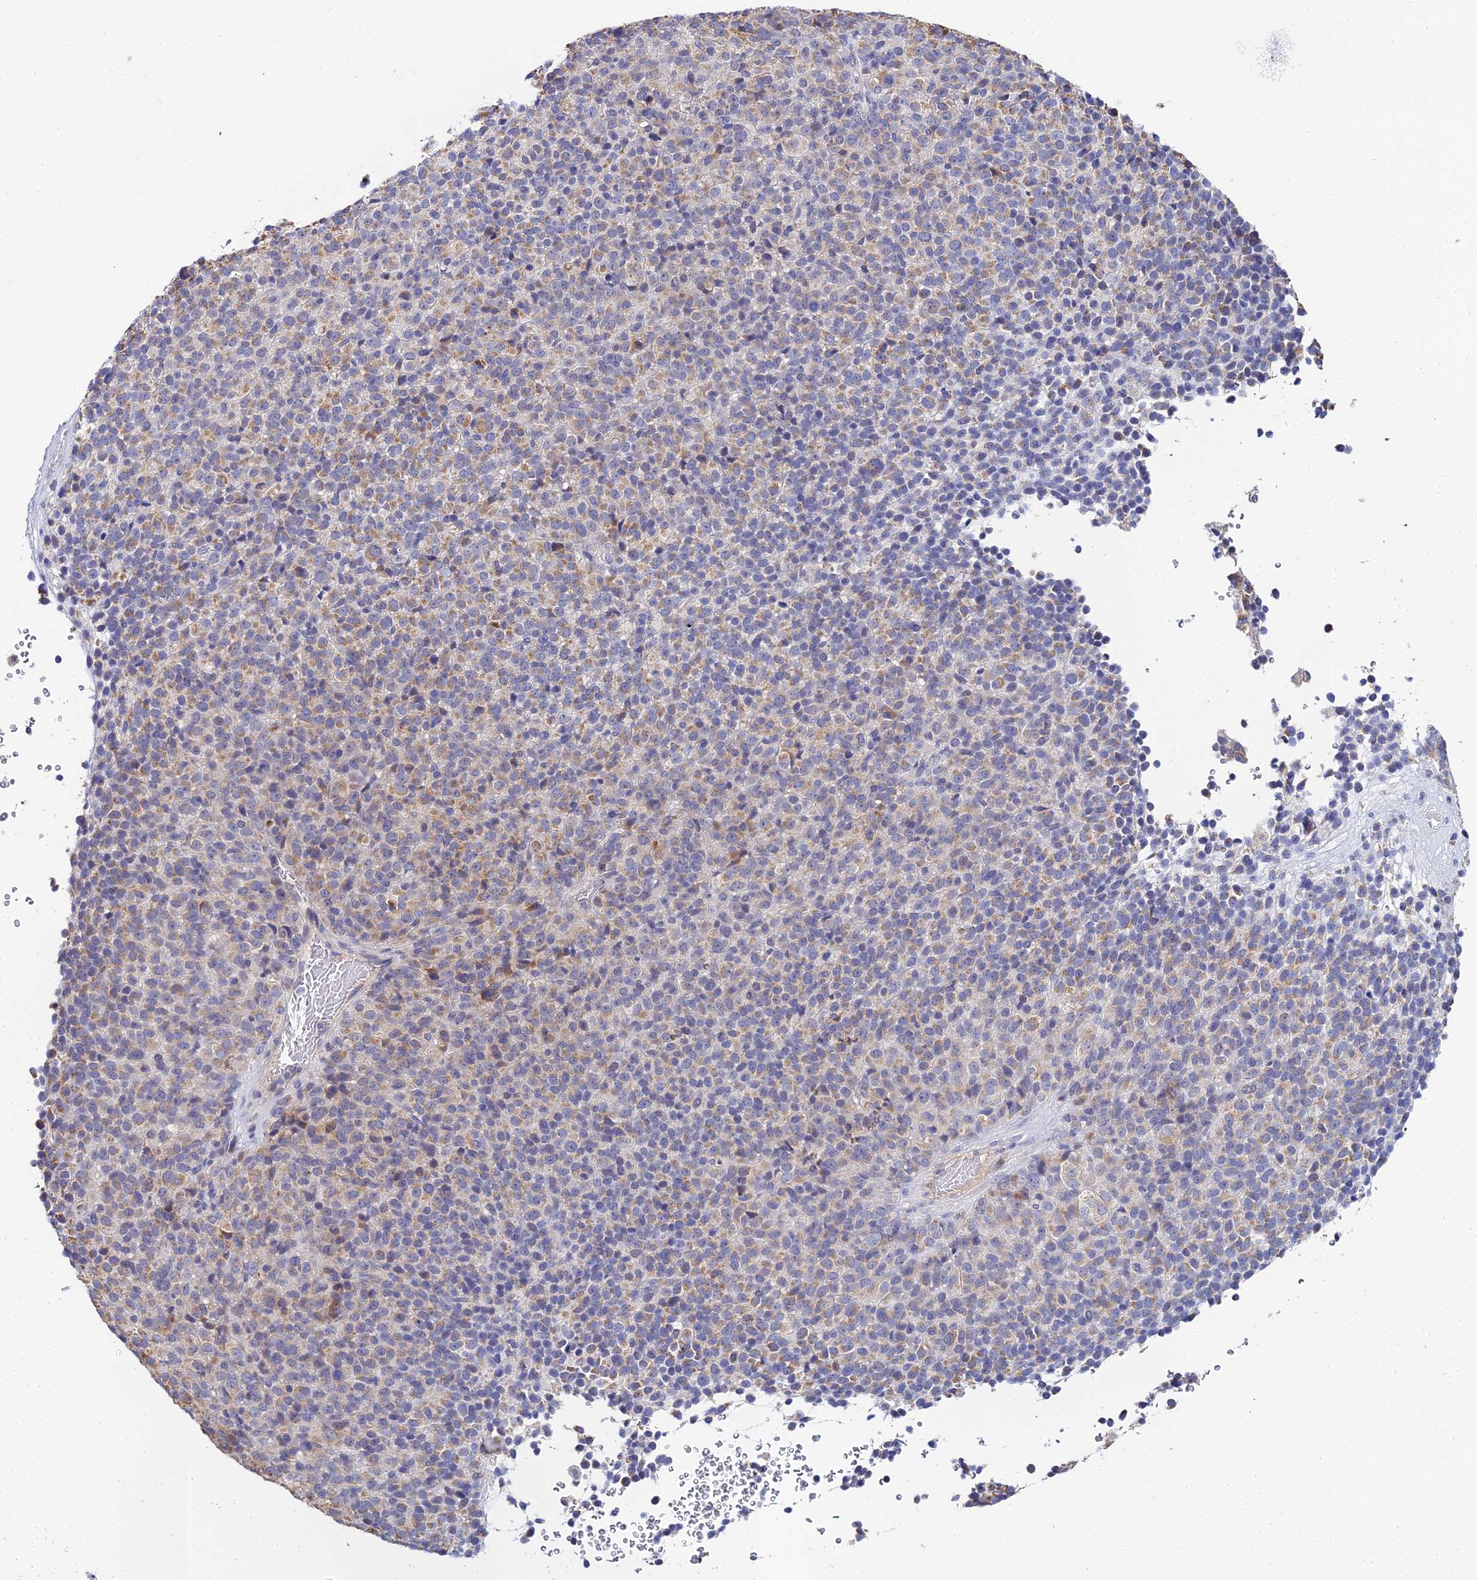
{"staining": {"intensity": "weak", "quantity": "25%-75%", "location": "cytoplasmic/membranous"}, "tissue": "melanoma", "cell_type": "Tumor cells", "image_type": "cancer", "snomed": [{"axis": "morphology", "description": "Malignant melanoma, Metastatic site"}, {"axis": "topography", "description": "Brain"}], "caption": "Protein staining of malignant melanoma (metastatic site) tissue displays weak cytoplasmic/membranous positivity in approximately 25%-75% of tumor cells.", "gene": "ZXDA", "patient": {"sex": "female", "age": 56}}